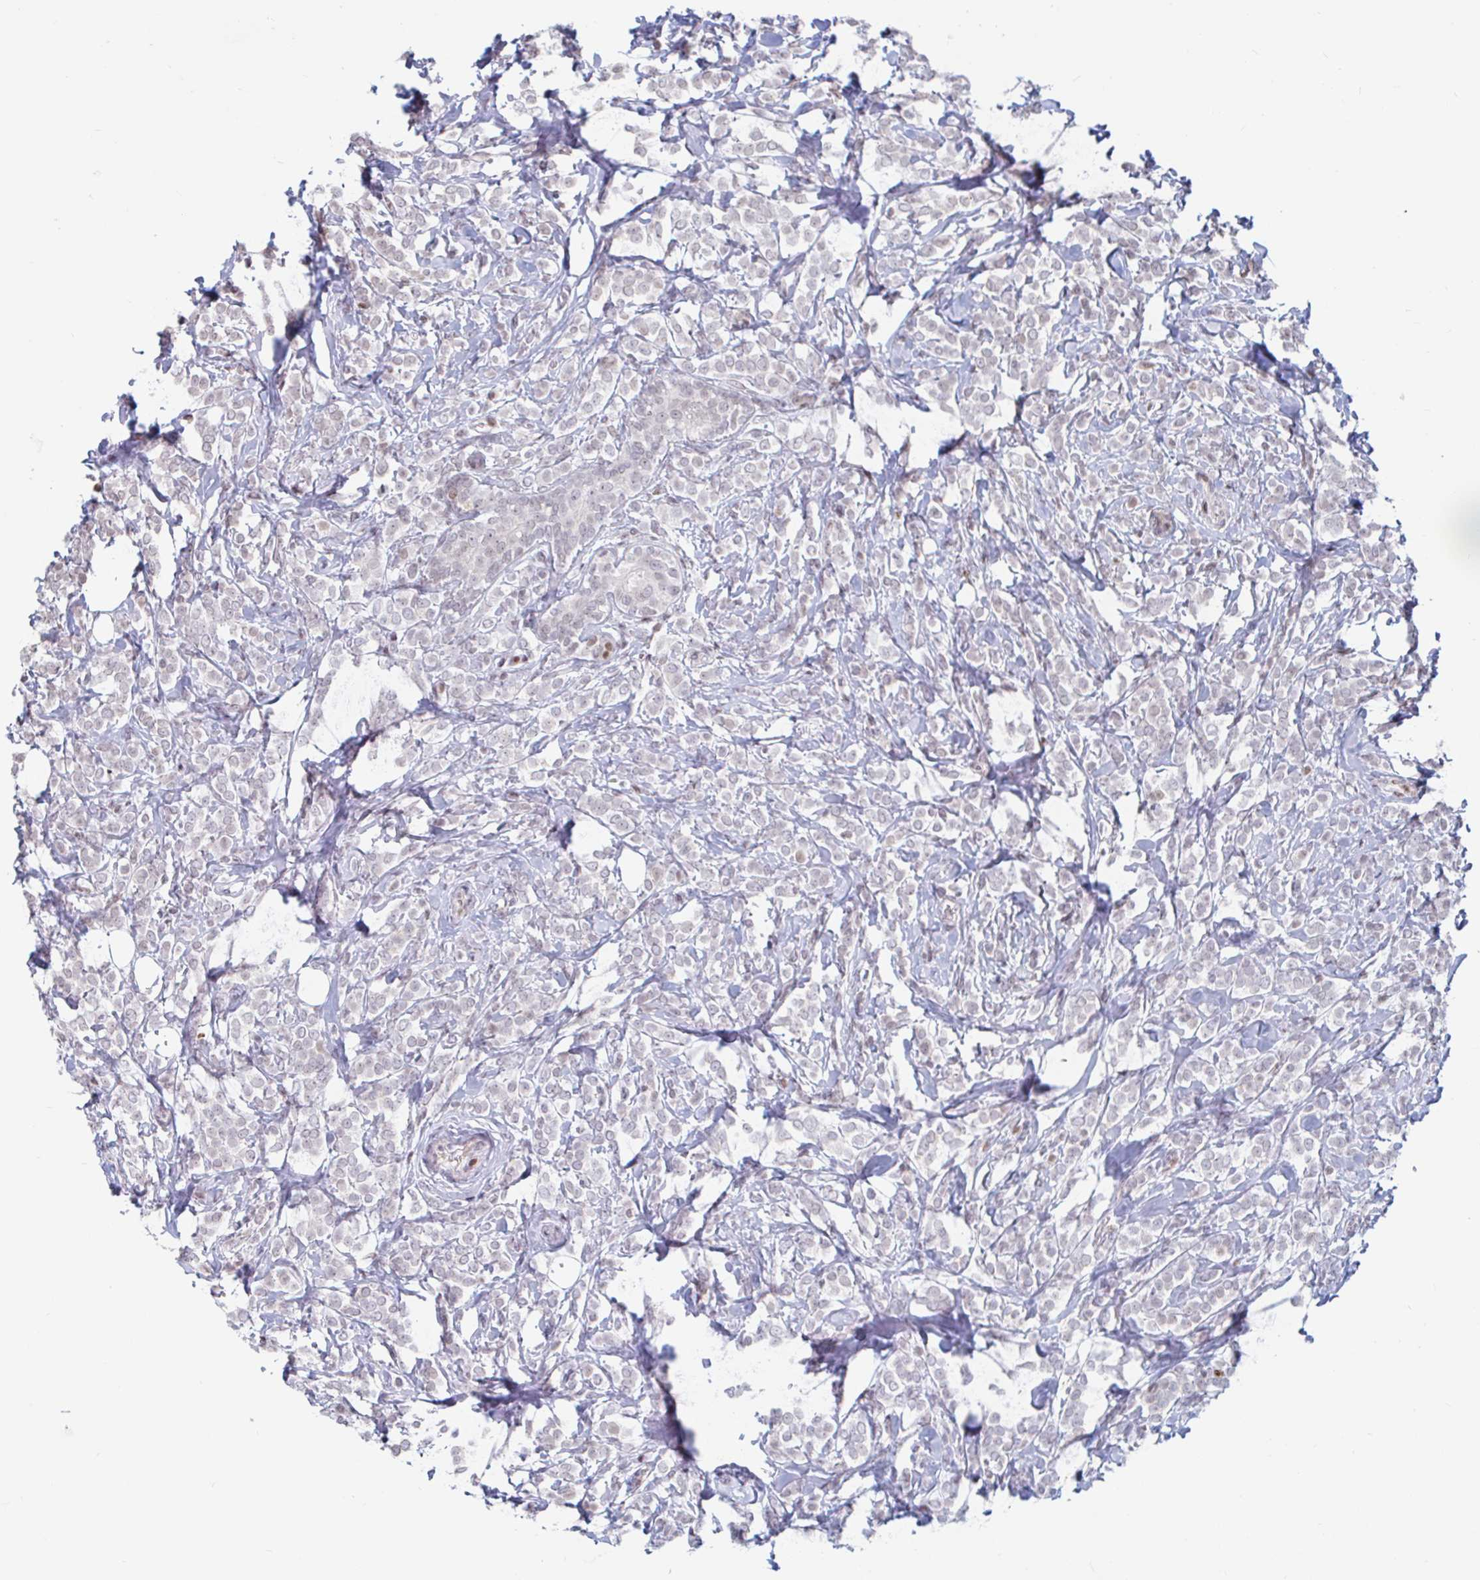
{"staining": {"intensity": "negative", "quantity": "none", "location": "none"}, "tissue": "breast cancer", "cell_type": "Tumor cells", "image_type": "cancer", "snomed": [{"axis": "morphology", "description": "Lobular carcinoma"}, {"axis": "topography", "description": "Breast"}], "caption": "This is a image of IHC staining of breast cancer, which shows no positivity in tumor cells.", "gene": "HOXC10", "patient": {"sex": "female", "age": 49}}